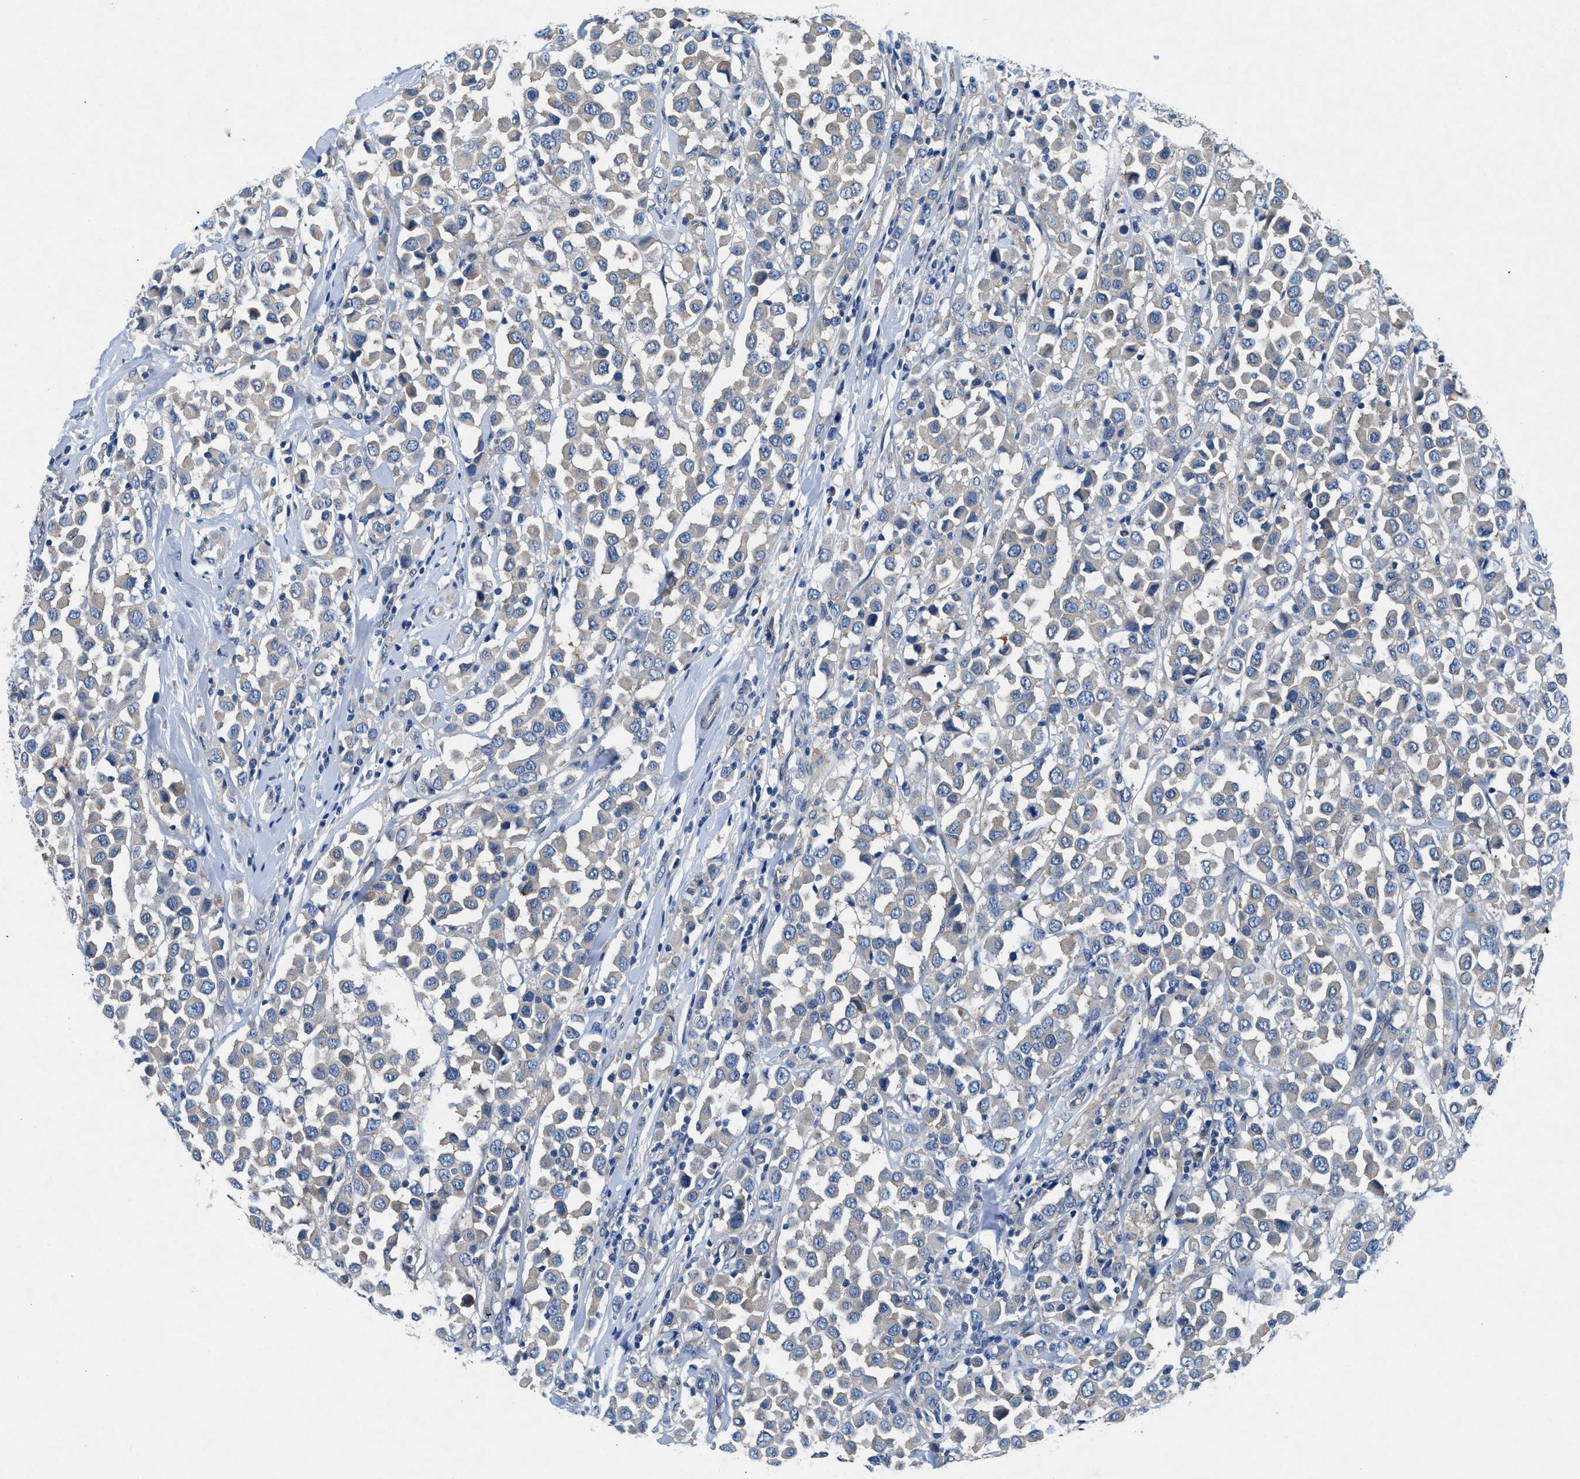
{"staining": {"intensity": "negative", "quantity": "none", "location": "none"}, "tissue": "breast cancer", "cell_type": "Tumor cells", "image_type": "cancer", "snomed": [{"axis": "morphology", "description": "Duct carcinoma"}, {"axis": "topography", "description": "Breast"}], "caption": "Invasive ductal carcinoma (breast) was stained to show a protein in brown. There is no significant positivity in tumor cells.", "gene": "COPS2", "patient": {"sex": "female", "age": 61}}